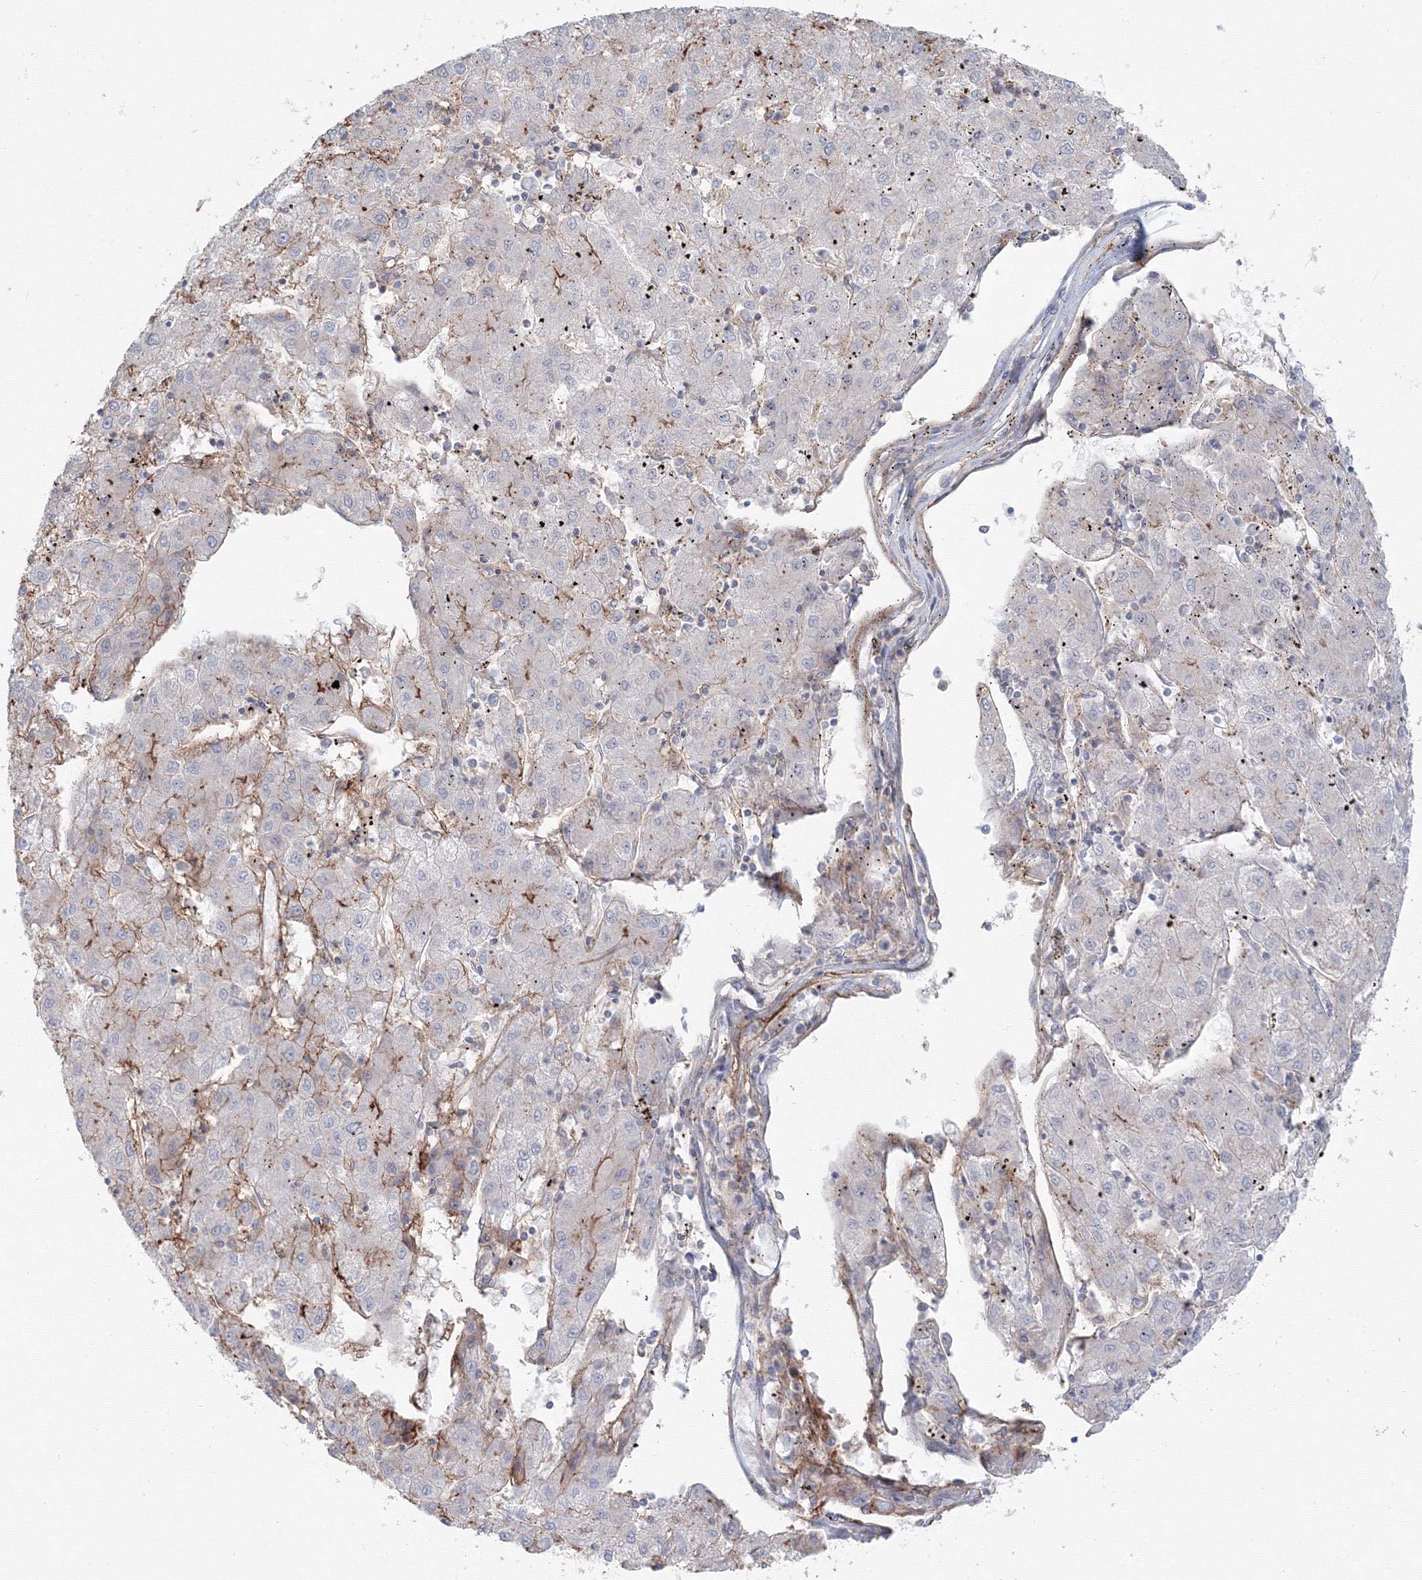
{"staining": {"intensity": "negative", "quantity": "none", "location": "none"}, "tissue": "liver cancer", "cell_type": "Tumor cells", "image_type": "cancer", "snomed": [{"axis": "morphology", "description": "Carcinoma, Hepatocellular, NOS"}, {"axis": "topography", "description": "Liver"}], "caption": "This is an IHC photomicrograph of human liver cancer. There is no staining in tumor cells.", "gene": "SH3PXD2A", "patient": {"sex": "male", "age": 72}}